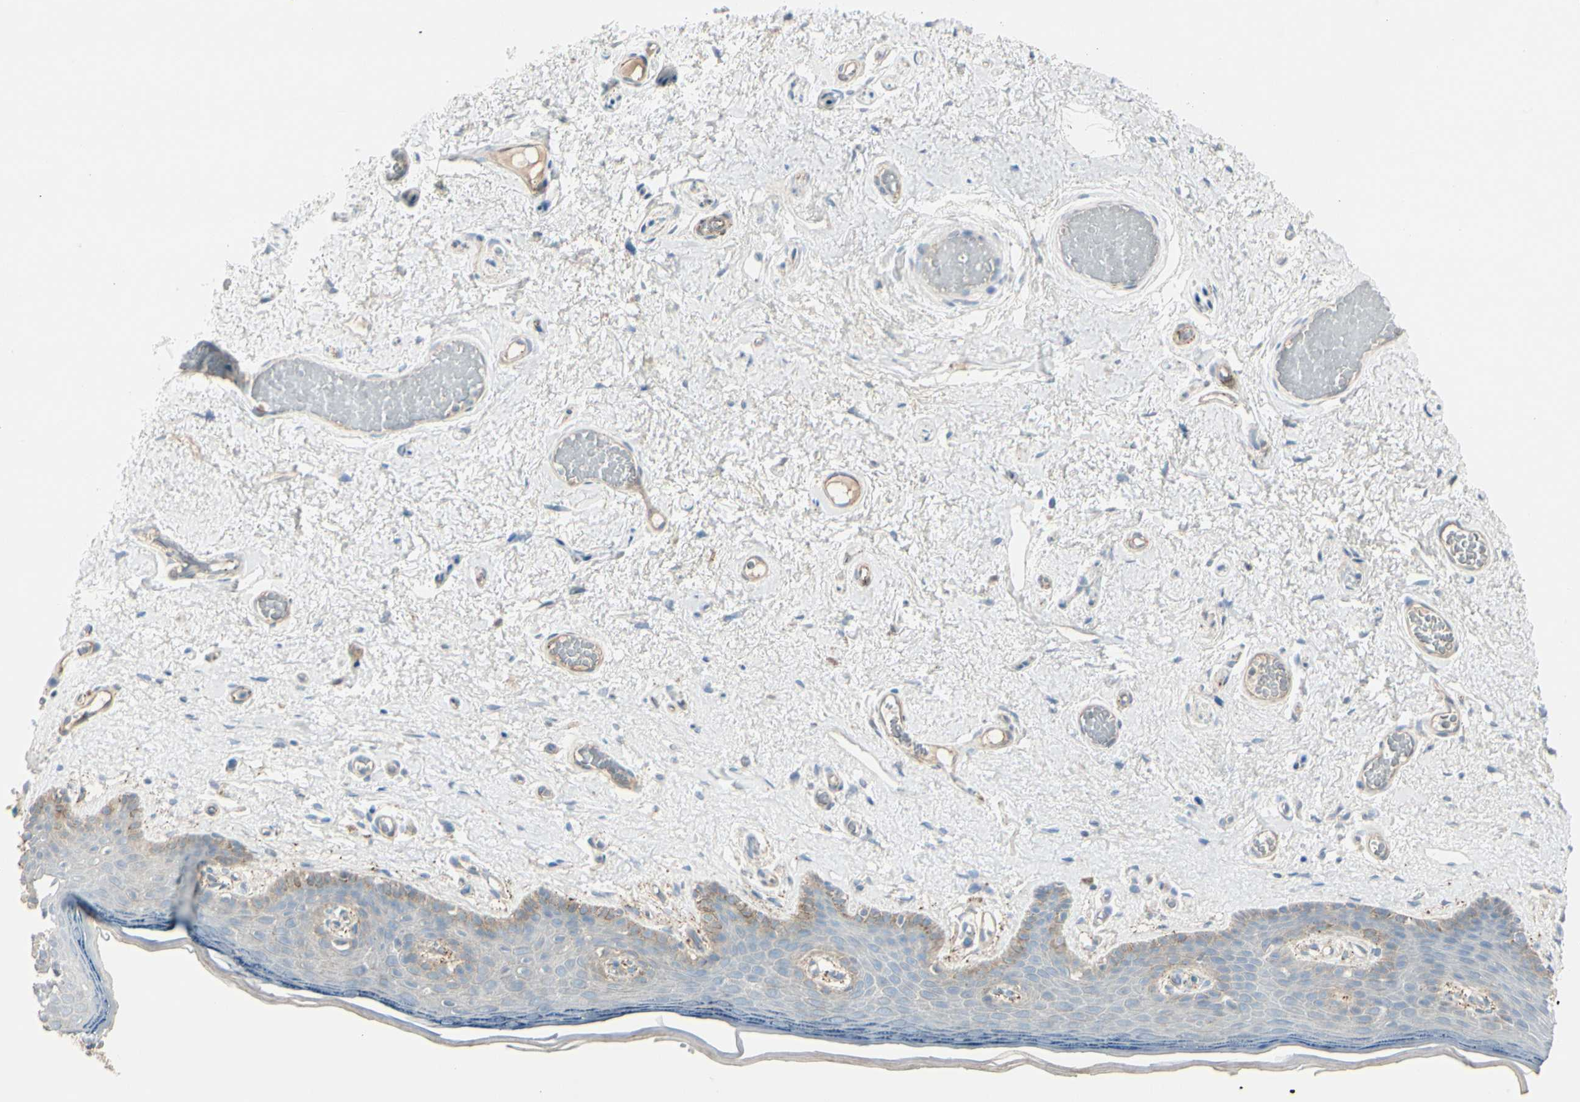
{"staining": {"intensity": "negative", "quantity": "none", "location": "none"}, "tissue": "skin", "cell_type": "Epidermal cells", "image_type": "normal", "snomed": [{"axis": "morphology", "description": "Normal tissue, NOS"}, {"axis": "topography", "description": "Vulva"}], "caption": "Protein analysis of unremarkable skin reveals no significant staining in epidermal cells.", "gene": "CACNA2D1", "patient": {"sex": "female", "age": 54}}